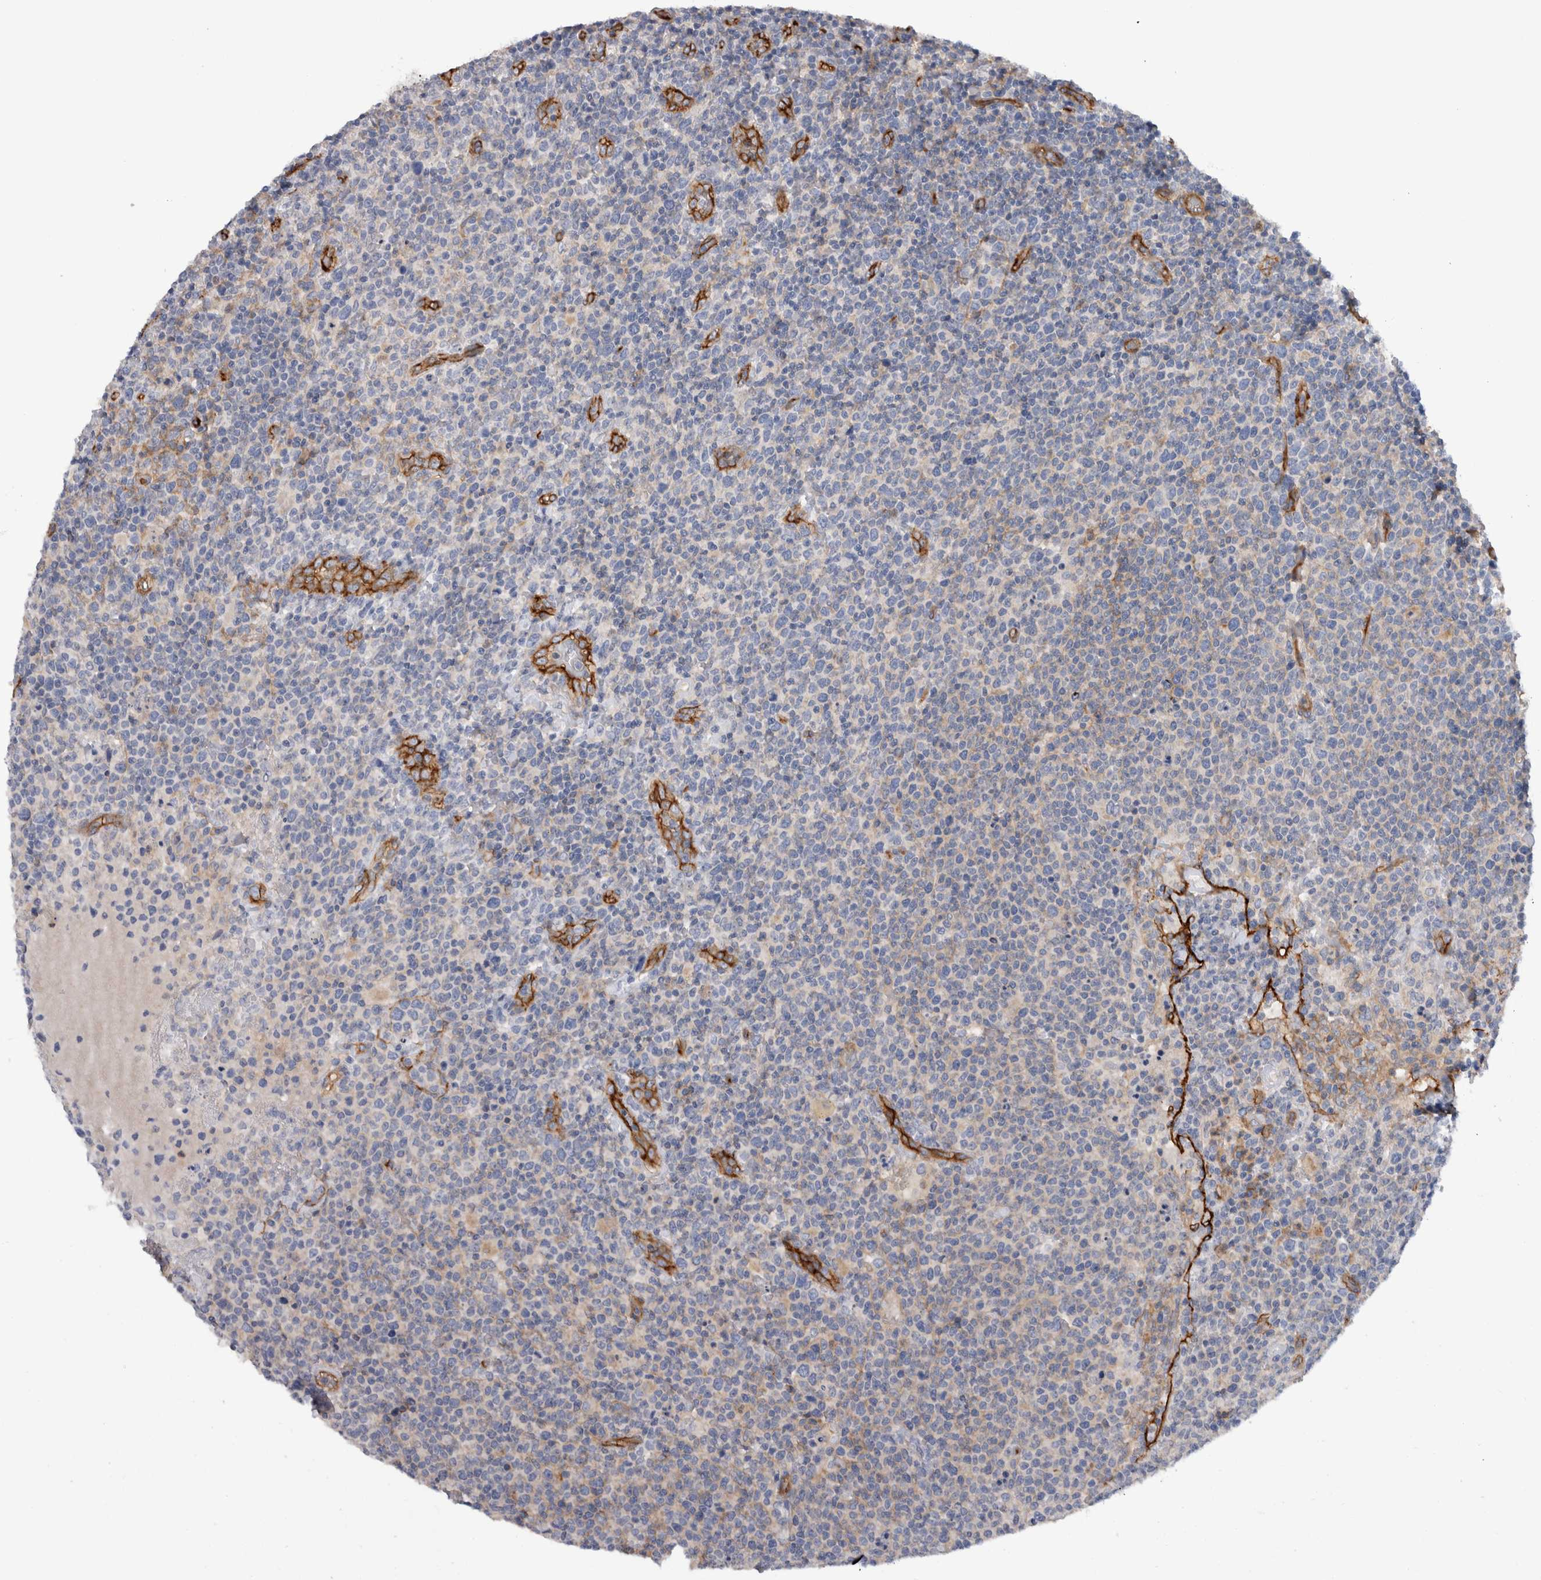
{"staining": {"intensity": "negative", "quantity": "none", "location": "none"}, "tissue": "lymphoma", "cell_type": "Tumor cells", "image_type": "cancer", "snomed": [{"axis": "morphology", "description": "Malignant lymphoma, non-Hodgkin's type, High grade"}, {"axis": "topography", "description": "Lymph node"}], "caption": "The histopathology image reveals no staining of tumor cells in high-grade malignant lymphoma, non-Hodgkin's type.", "gene": "CD59", "patient": {"sex": "male", "age": 61}}